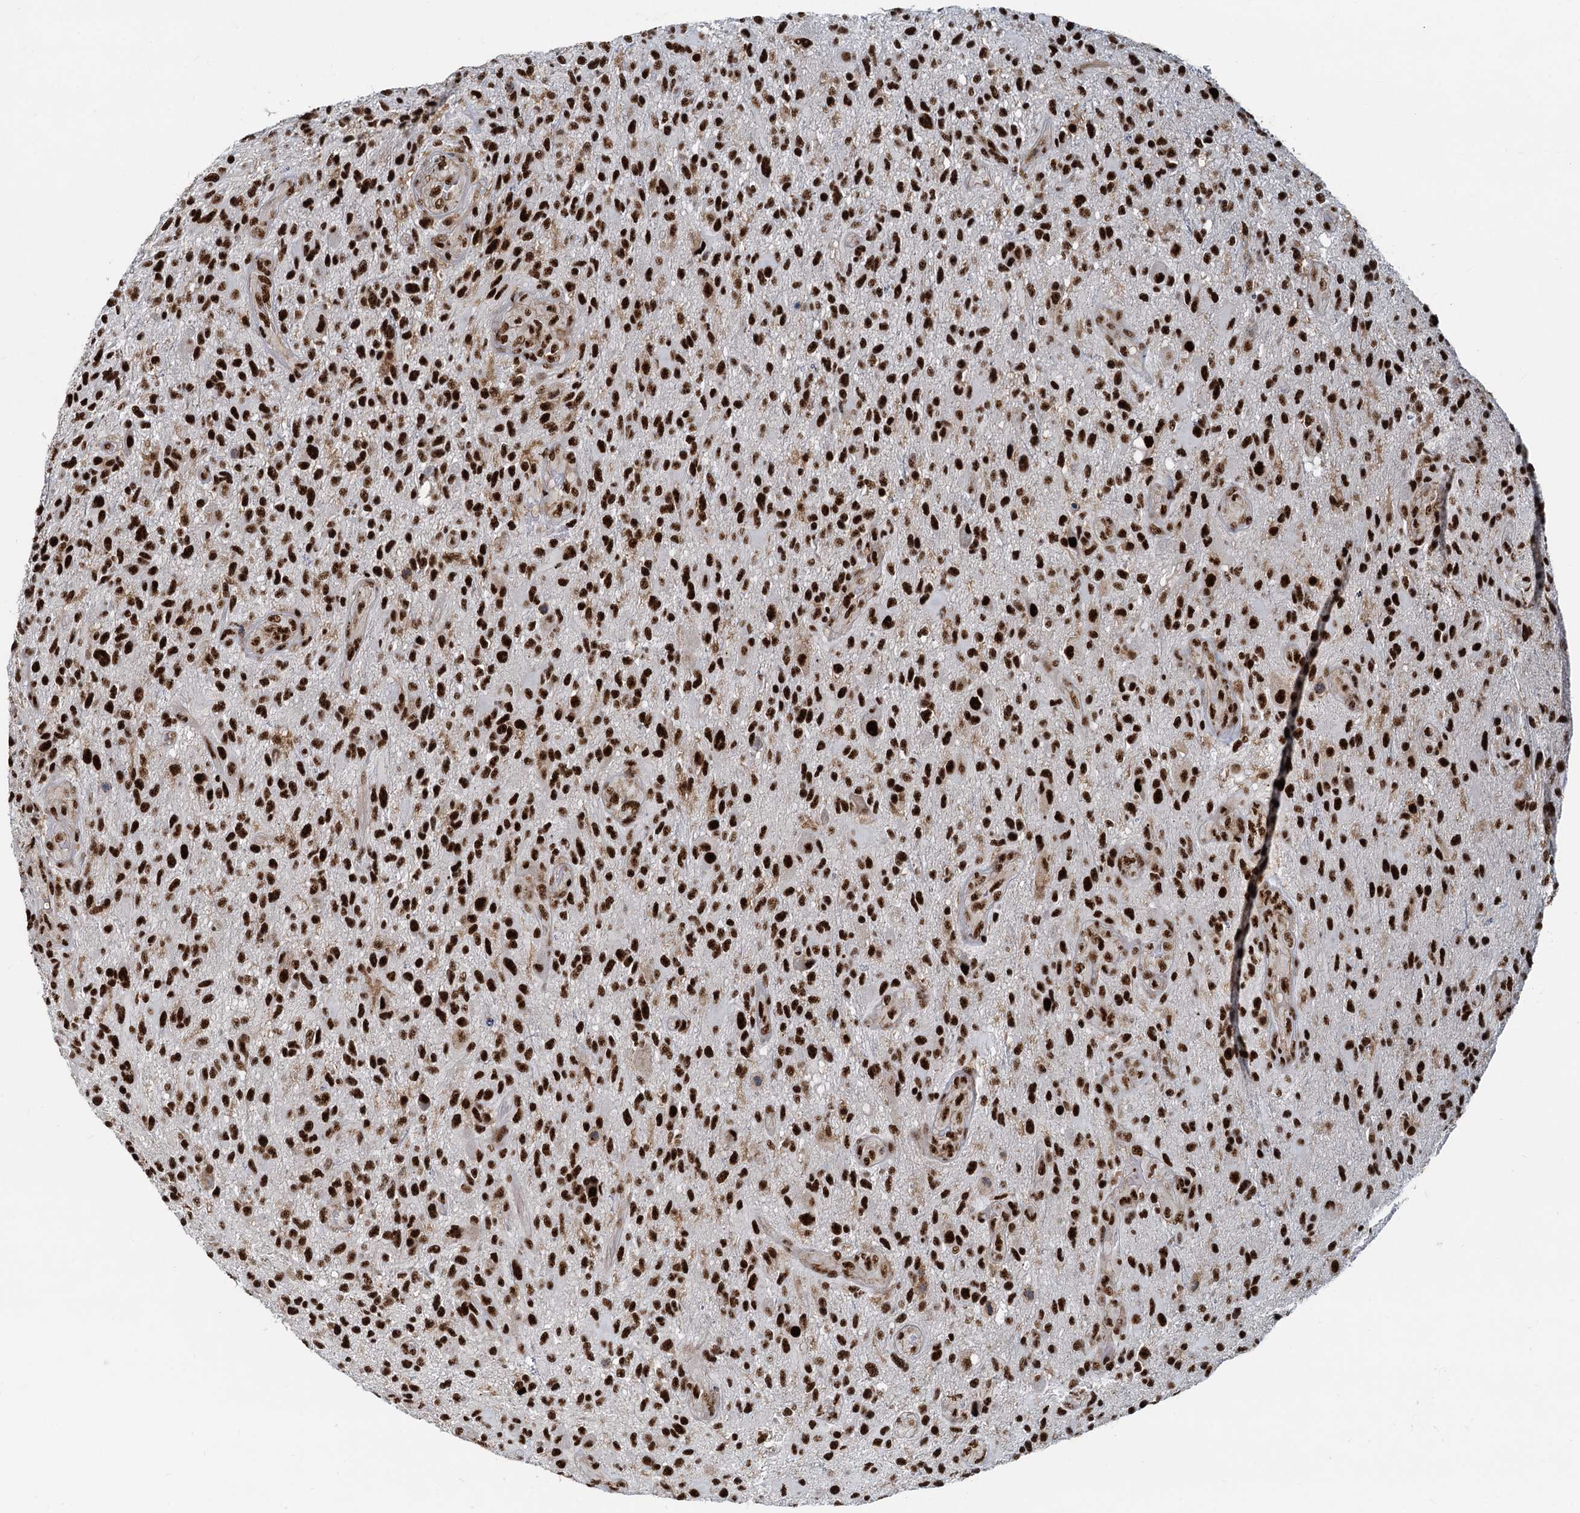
{"staining": {"intensity": "strong", "quantity": ">75%", "location": "nuclear"}, "tissue": "glioma", "cell_type": "Tumor cells", "image_type": "cancer", "snomed": [{"axis": "morphology", "description": "Glioma, malignant, High grade"}, {"axis": "topography", "description": "Brain"}], "caption": "Glioma stained with DAB (3,3'-diaminobenzidine) immunohistochemistry demonstrates high levels of strong nuclear staining in about >75% of tumor cells. The staining is performed using DAB brown chromogen to label protein expression. The nuclei are counter-stained blue using hematoxylin.", "gene": "RBM26", "patient": {"sex": "male", "age": 47}}